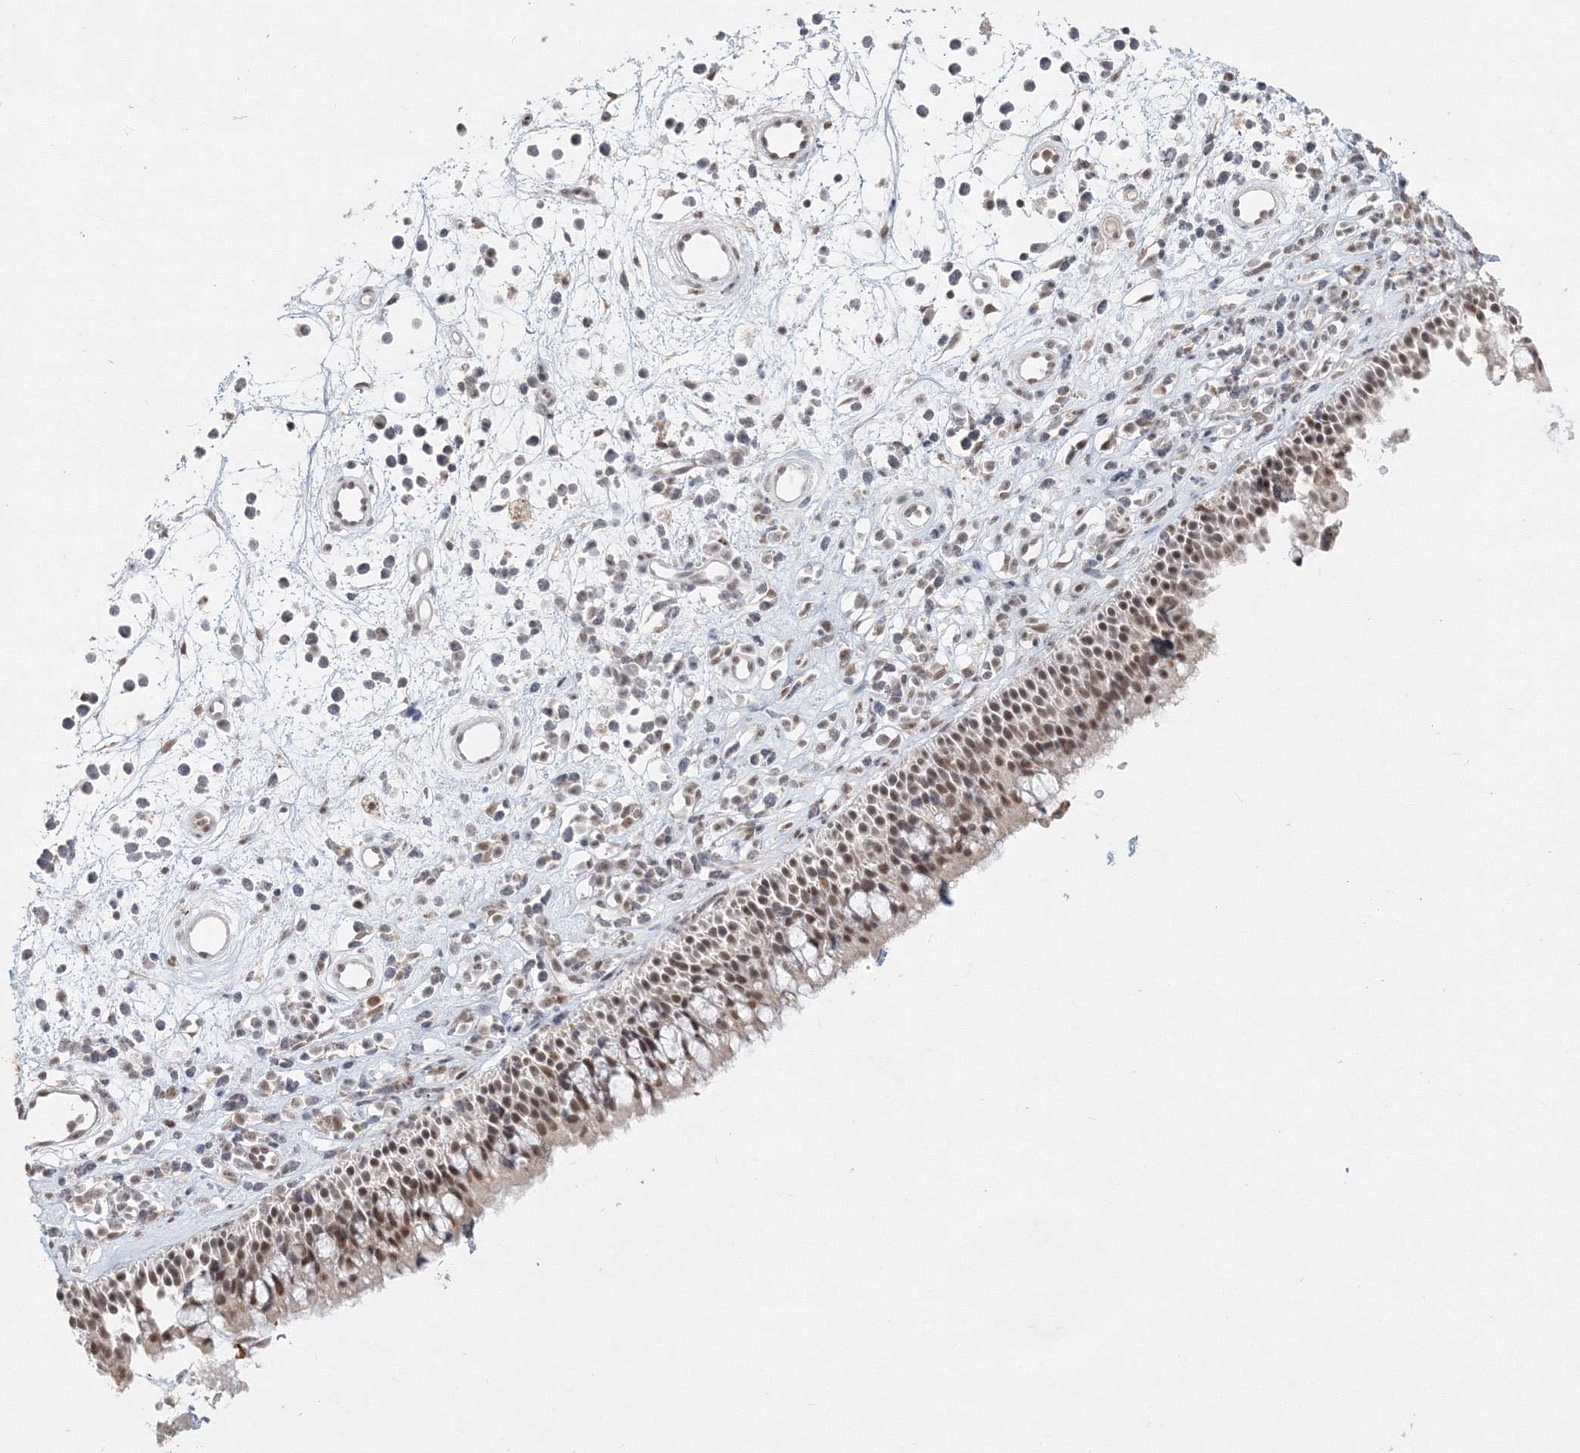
{"staining": {"intensity": "moderate", "quantity": ">75%", "location": "nuclear"}, "tissue": "nasopharynx", "cell_type": "Respiratory epithelial cells", "image_type": "normal", "snomed": [{"axis": "morphology", "description": "Normal tissue, NOS"}, {"axis": "morphology", "description": "Inflammation, NOS"}, {"axis": "morphology", "description": "Malignant melanoma, Metastatic site"}, {"axis": "topography", "description": "Nasopharynx"}], "caption": "High-magnification brightfield microscopy of unremarkable nasopharynx stained with DAB (brown) and counterstained with hematoxylin (blue). respiratory epithelial cells exhibit moderate nuclear expression is appreciated in about>75% of cells. (Stains: DAB in brown, nuclei in blue, Microscopy: brightfield microscopy at high magnification).", "gene": "IWS1", "patient": {"sex": "male", "age": 70}}